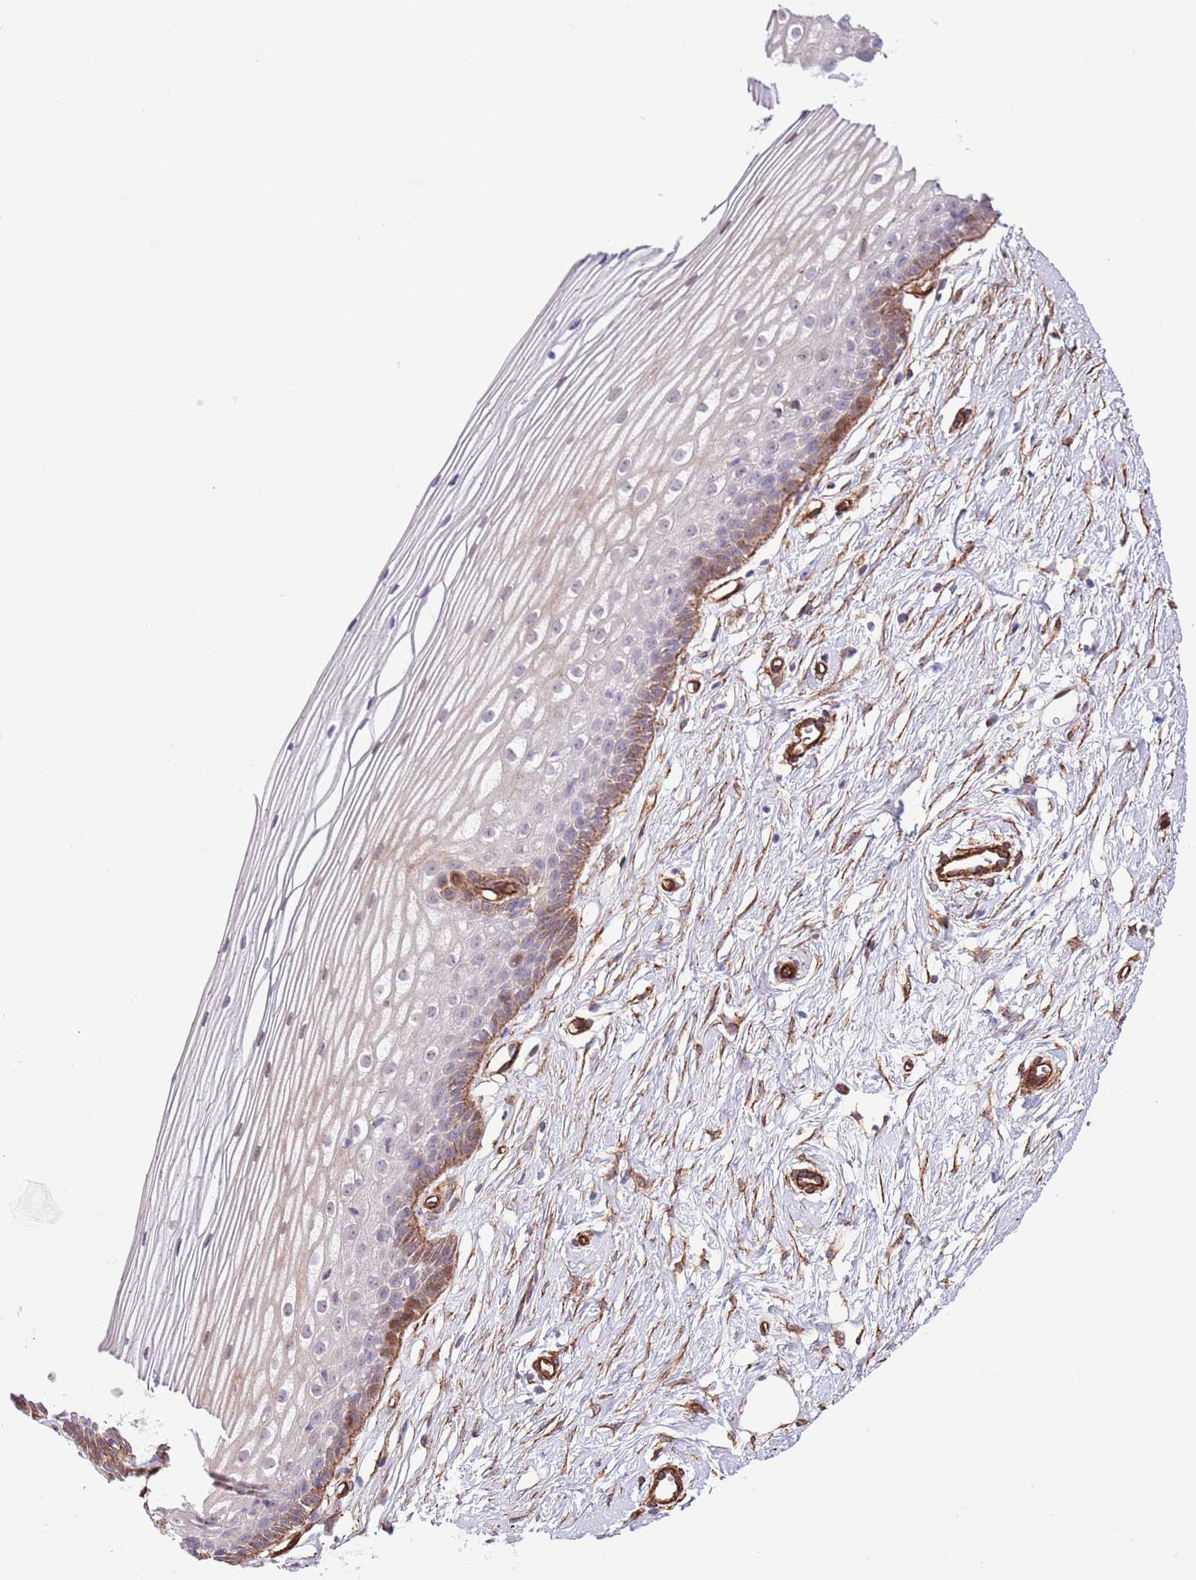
{"staining": {"intensity": "negative", "quantity": "none", "location": "none"}, "tissue": "cervix", "cell_type": "Glandular cells", "image_type": "normal", "snomed": [{"axis": "morphology", "description": "Normal tissue, NOS"}, {"axis": "topography", "description": "Cervix"}], "caption": "A high-resolution histopathology image shows IHC staining of unremarkable cervix, which displays no significant expression in glandular cells.", "gene": "NEK3", "patient": {"sex": "female", "age": 40}}